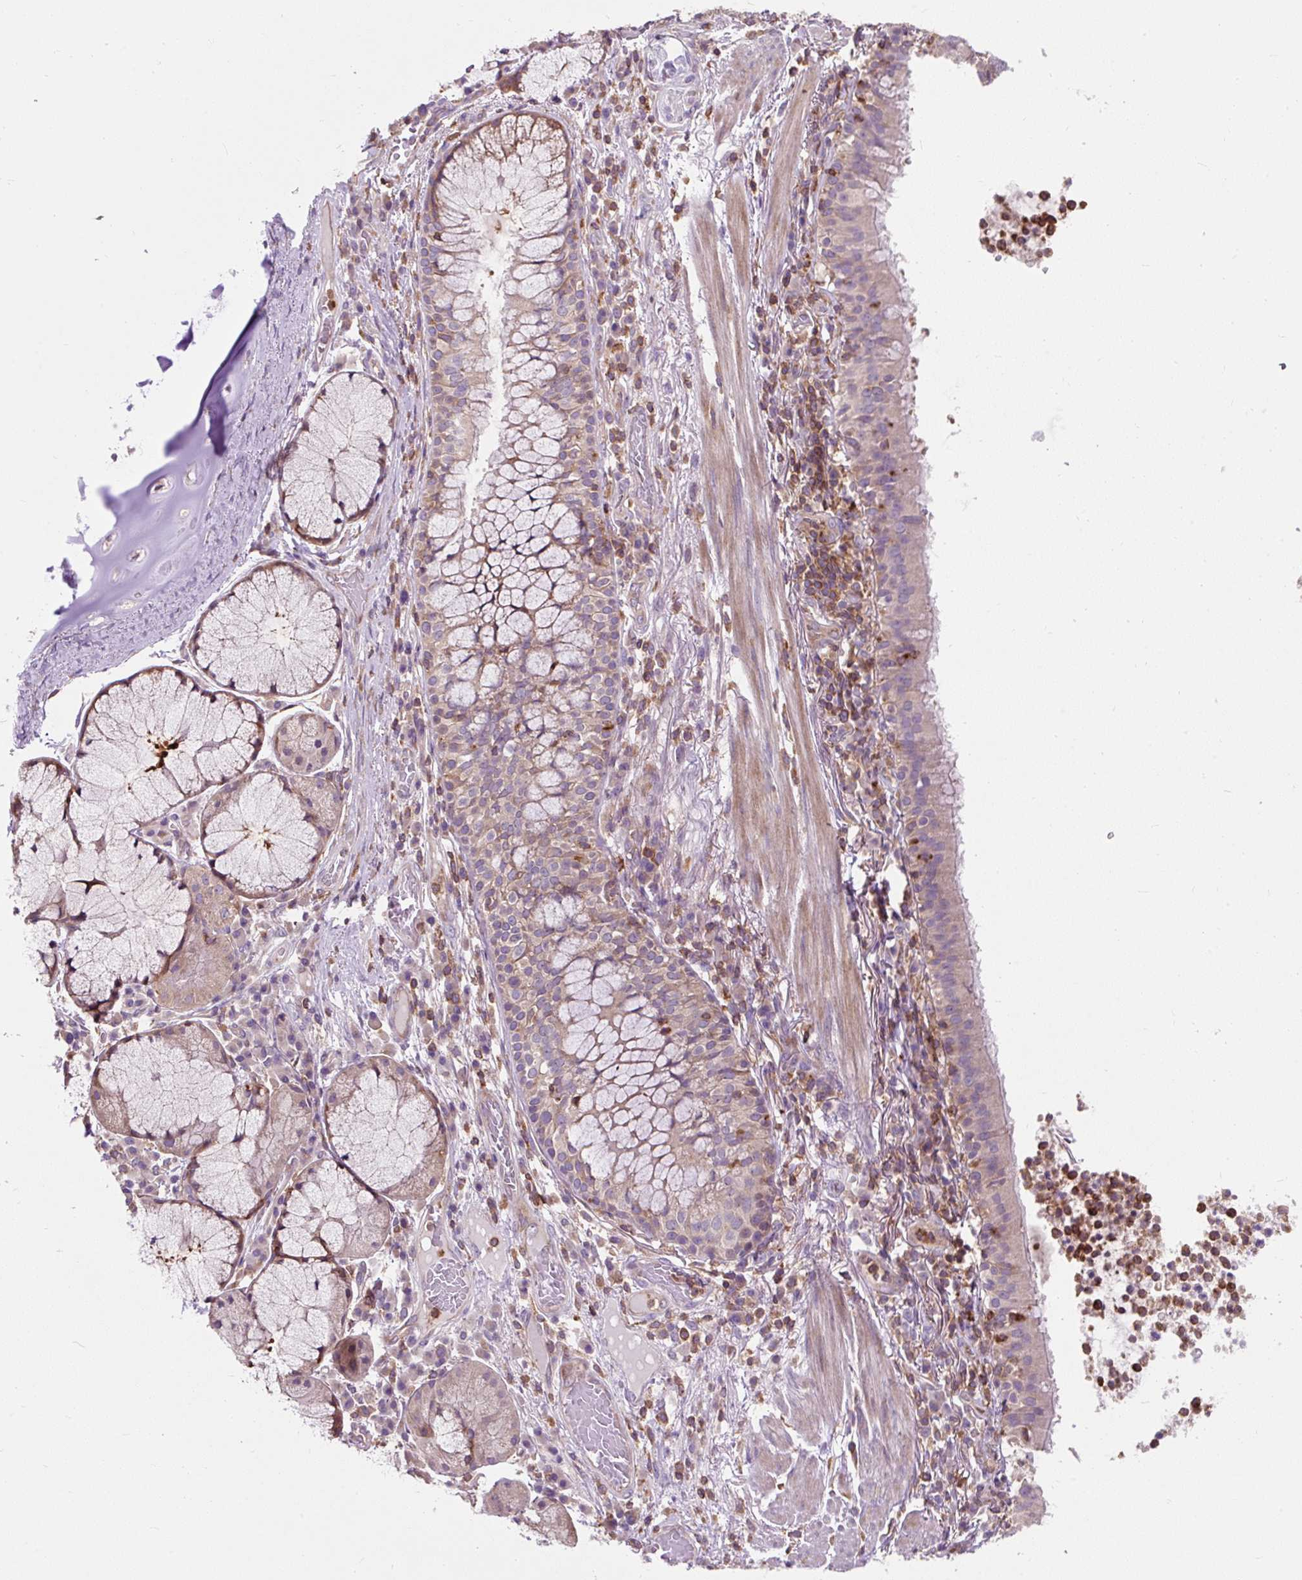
{"staining": {"intensity": "moderate", "quantity": "25%-75%", "location": "cytoplasmic/membranous"}, "tissue": "bronchus", "cell_type": "Respiratory epithelial cells", "image_type": "normal", "snomed": [{"axis": "morphology", "description": "Normal tissue, NOS"}, {"axis": "topography", "description": "Cartilage tissue"}, {"axis": "topography", "description": "Bronchus"}], "caption": "Immunohistochemical staining of normal human bronchus exhibits 25%-75% levels of moderate cytoplasmic/membranous protein positivity in about 25%-75% of respiratory epithelial cells. Using DAB (brown) and hematoxylin (blue) stains, captured at high magnification using brightfield microscopy.", "gene": "CISD3", "patient": {"sex": "male", "age": 56}}